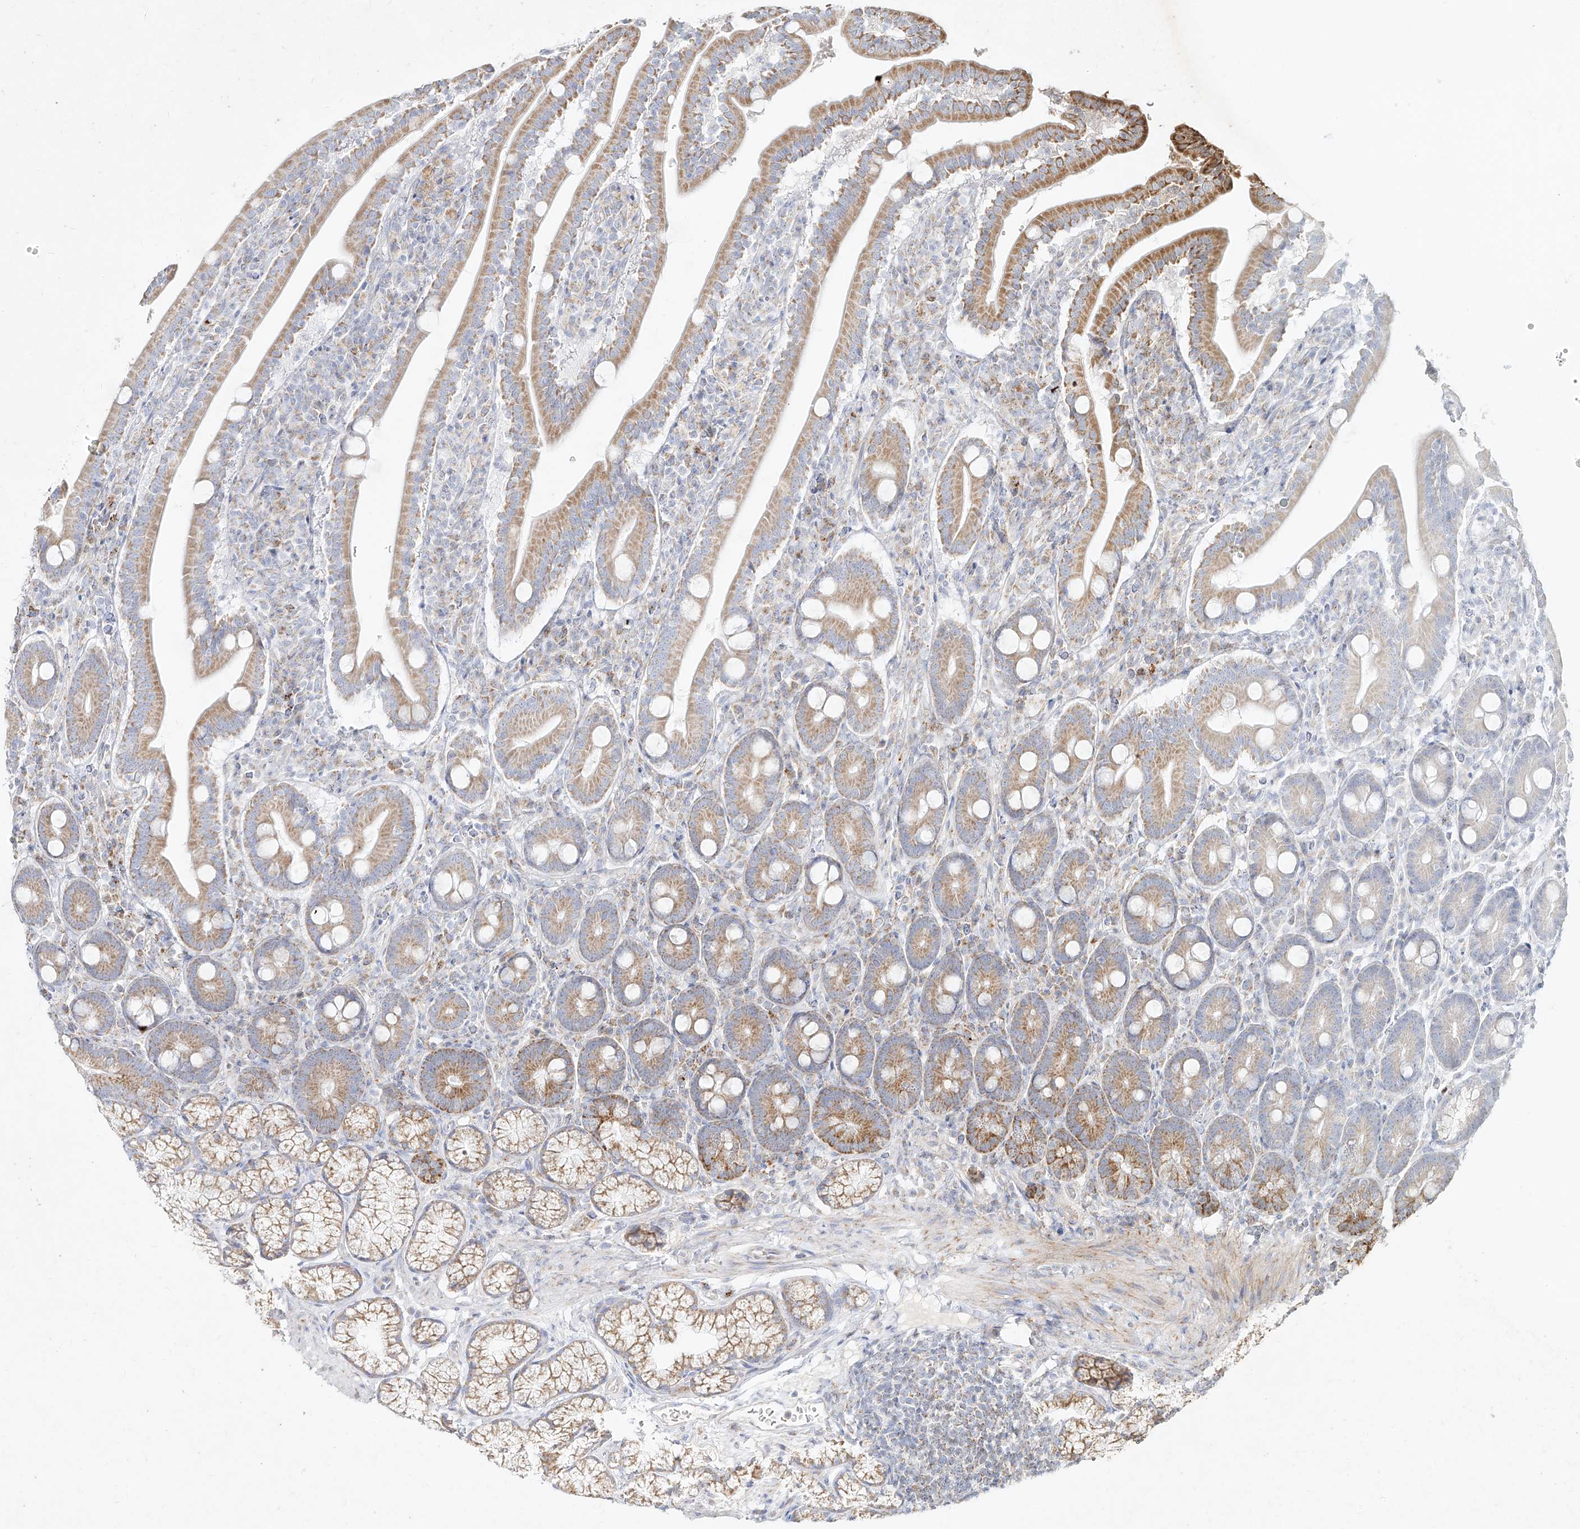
{"staining": {"intensity": "moderate", "quantity": "25%-75%", "location": "cytoplasmic/membranous"}, "tissue": "duodenum", "cell_type": "Glandular cells", "image_type": "normal", "snomed": [{"axis": "morphology", "description": "Normal tissue, NOS"}, {"axis": "topography", "description": "Duodenum"}], "caption": "Immunohistochemistry (IHC) micrograph of normal human duodenum stained for a protein (brown), which exhibits medium levels of moderate cytoplasmic/membranous positivity in about 25%-75% of glandular cells.", "gene": "MTX2", "patient": {"sex": "male", "age": 35}}